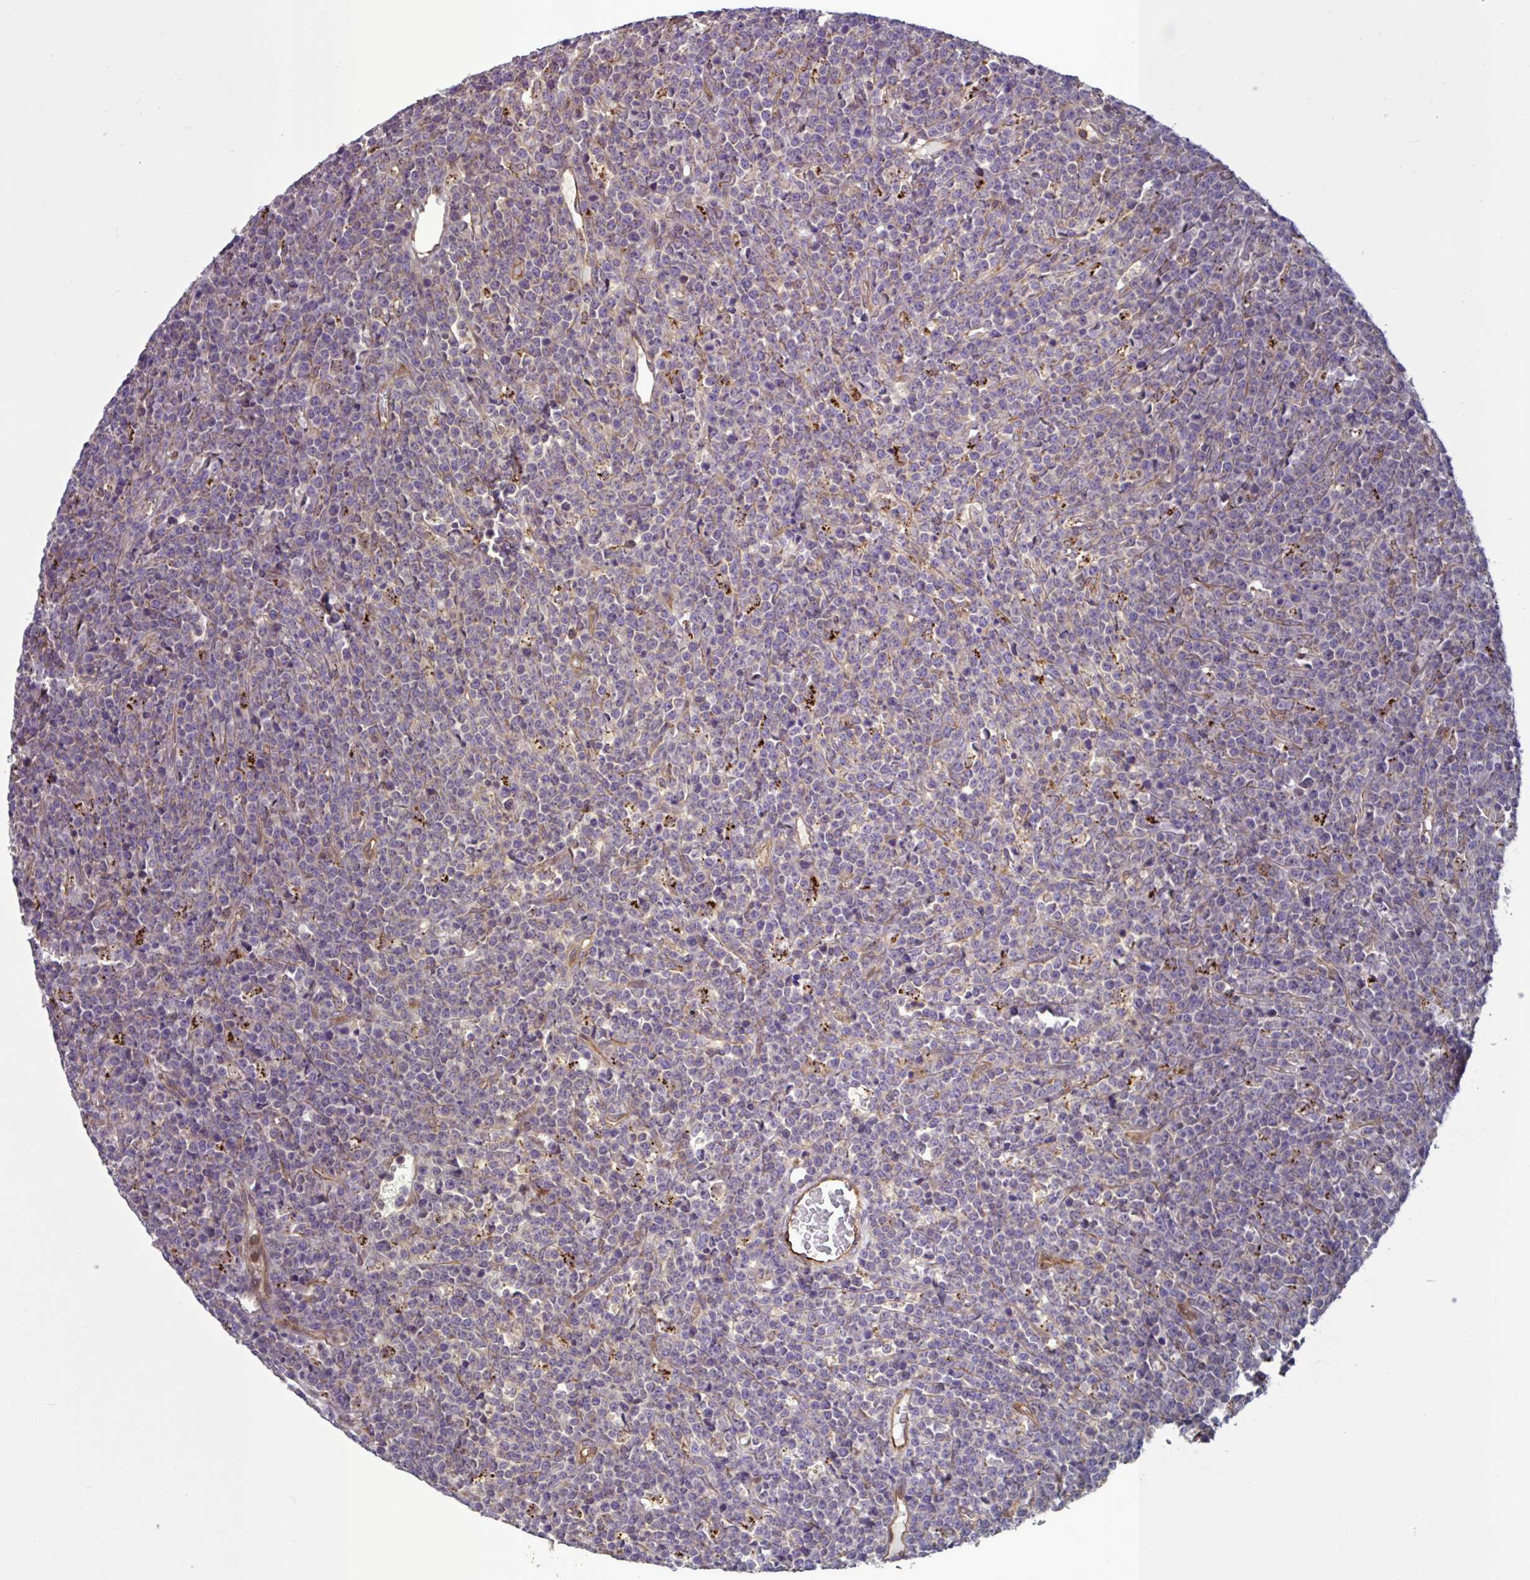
{"staining": {"intensity": "negative", "quantity": "none", "location": "none"}, "tissue": "lymphoma", "cell_type": "Tumor cells", "image_type": "cancer", "snomed": [{"axis": "morphology", "description": "Malignant lymphoma, non-Hodgkin's type, High grade"}, {"axis": "topography", "description": "Ovary"}], "caption": "The IHC histopathology image has no significant expression in tumor cells of lymphoma tissue.", "gene": "GLTP", "patient": {"sex": "female", "age": 56}}